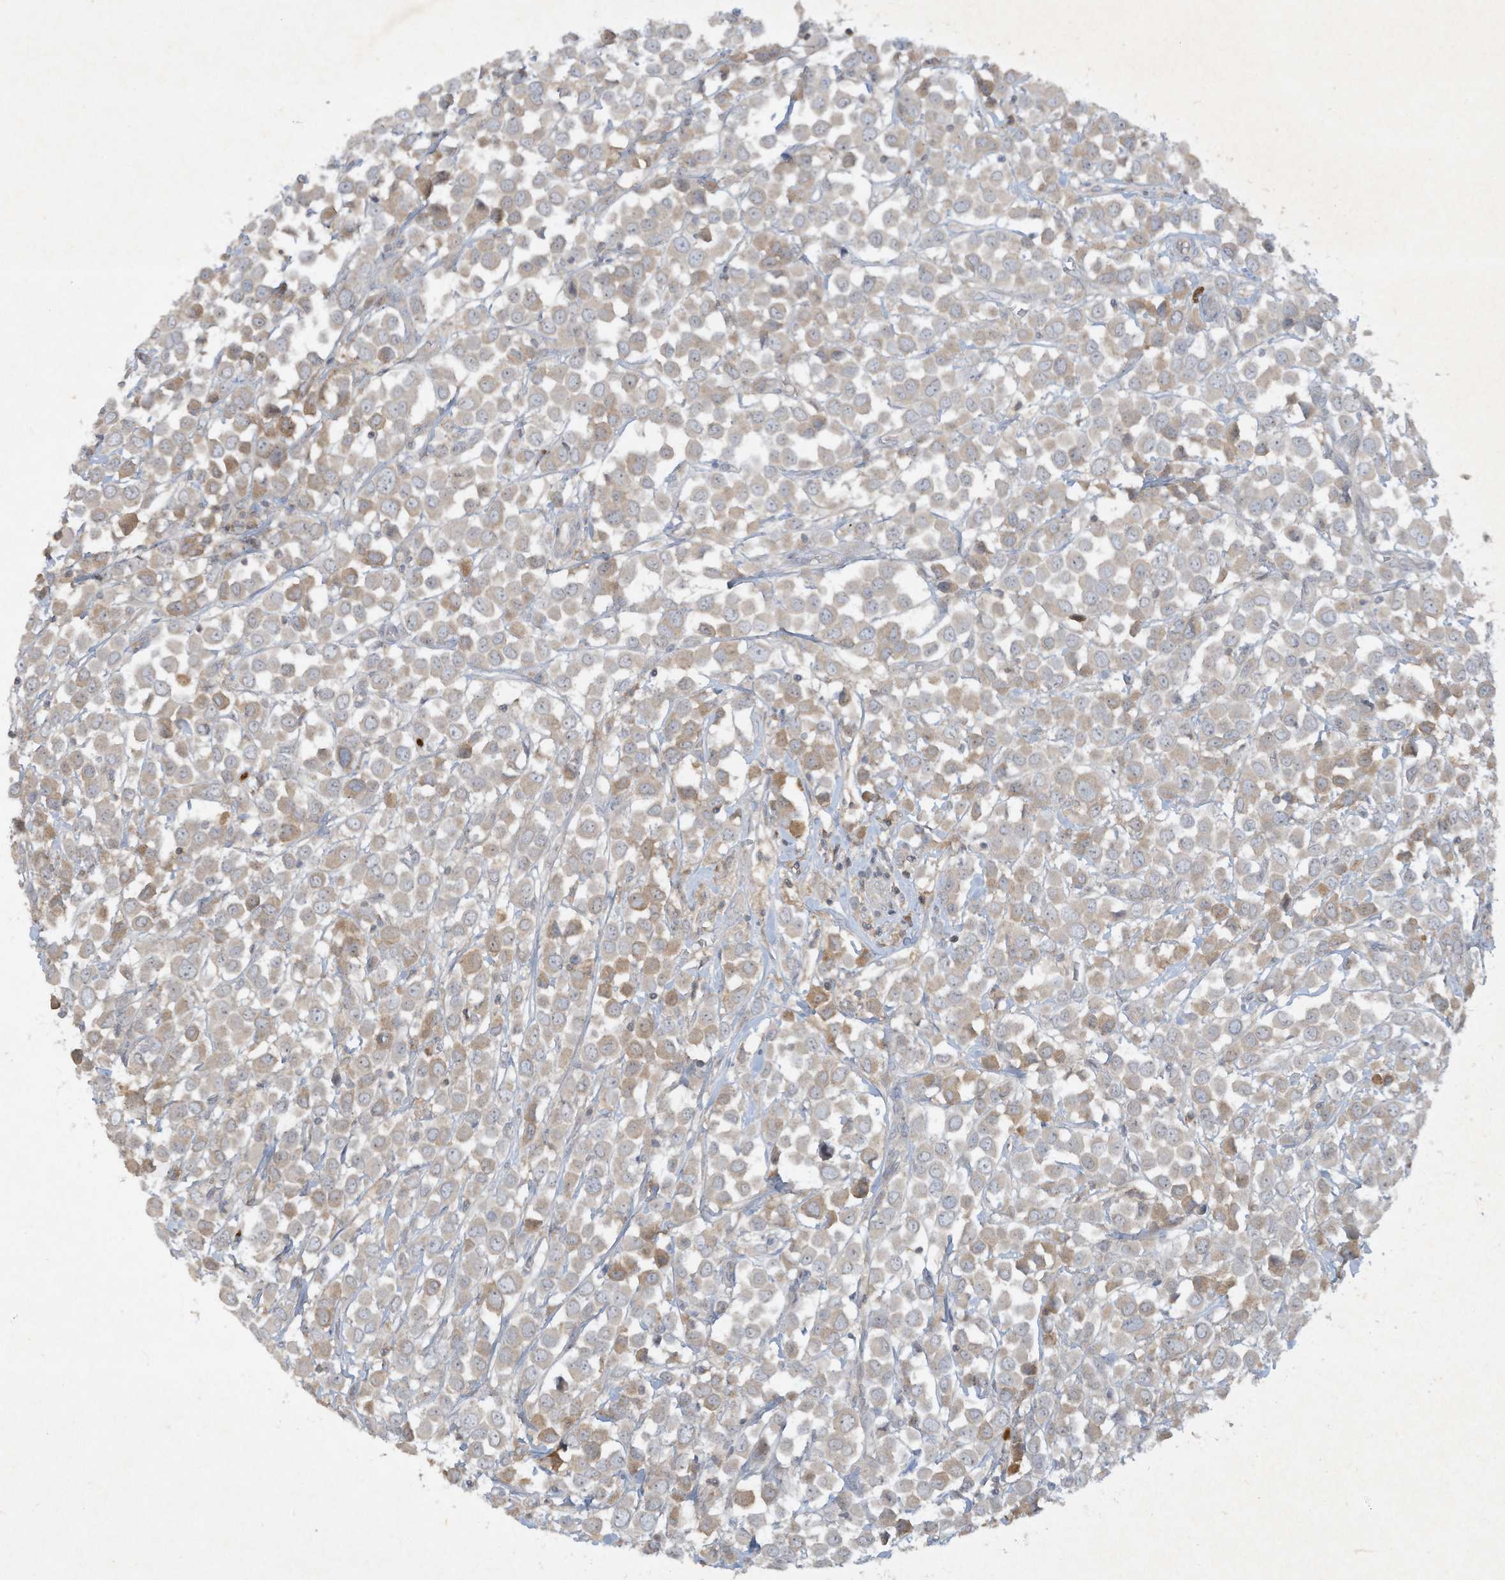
{"staining": {"intensity": "moderate", "quantity": "25%-75%", "location": "cytoplasmic/membranous"}, "tissue": "breast cancer", "cell_type": "Tumor cells", "image_type": "cancer", "snomed": [{"axis": "morphology", "description": "Duct carcinoma"}, {"axis": "topography", "description": "Breast"}], "caption": "Breast infiltrating ductal carcinoma stained with a protein marker shows moderate staining in tumor cells.", "gene": "FETUB", "patient": {"sex": "female", "age": 61}}